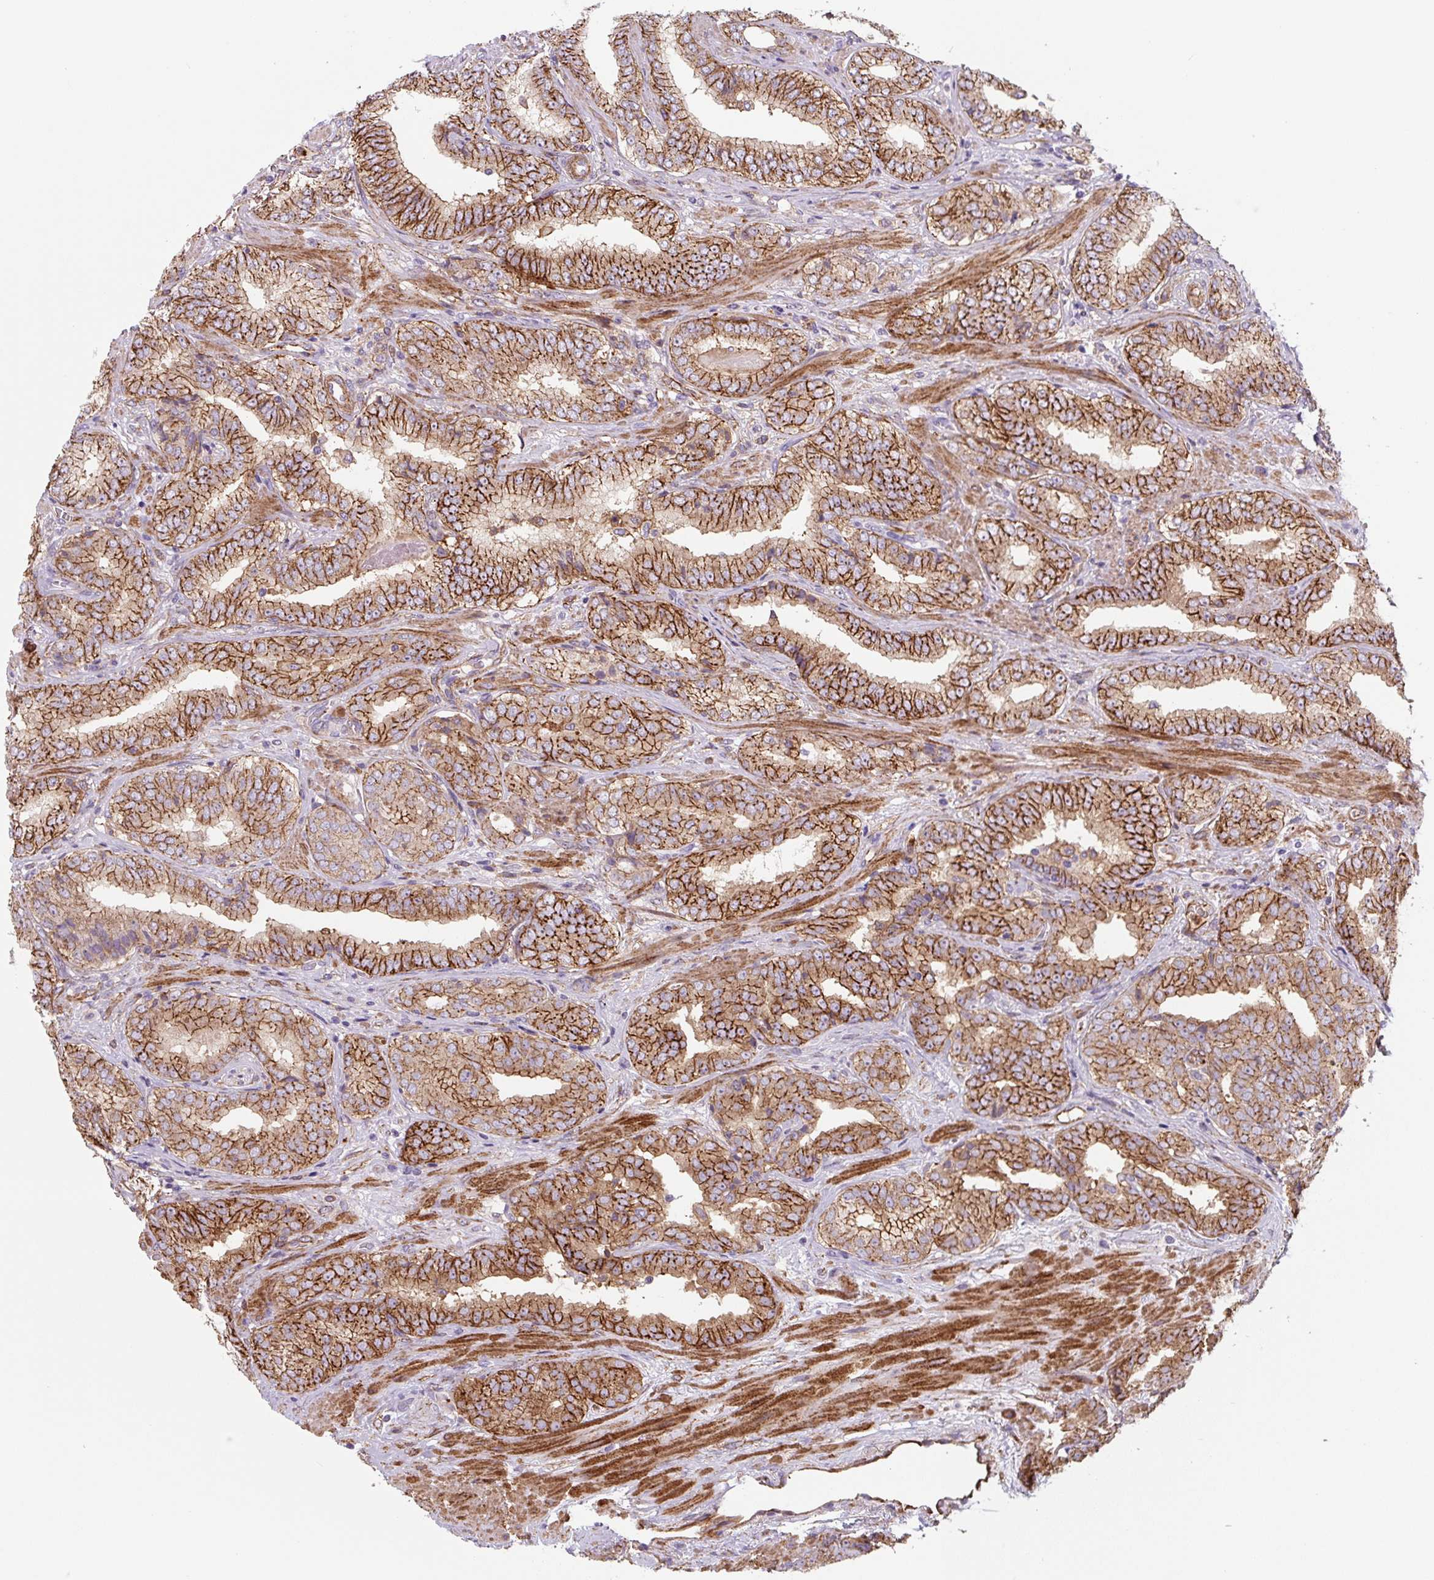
{"staining": {"intensity": "moderate", "quantity": ">75%", "location": "cytoplasmic/membranous"}, "tissue": "prostate cancer", "cell_type": "Tumor cells", "image_type": "cancer", "snomed": [{"axis": "morphology", "description": "Adenocarcinoma, High grade"}, {"axis": "topography", "description": "Prostate"}], "caption": "Protein staining by immunohistochemistry (IHC) shows moderate cytoplasmic/membranous positivity in approximately >75% of tumor cells in prostate cancer.", "gene": "DHFR2", "patient": {"sex": "male", "age": 72}}